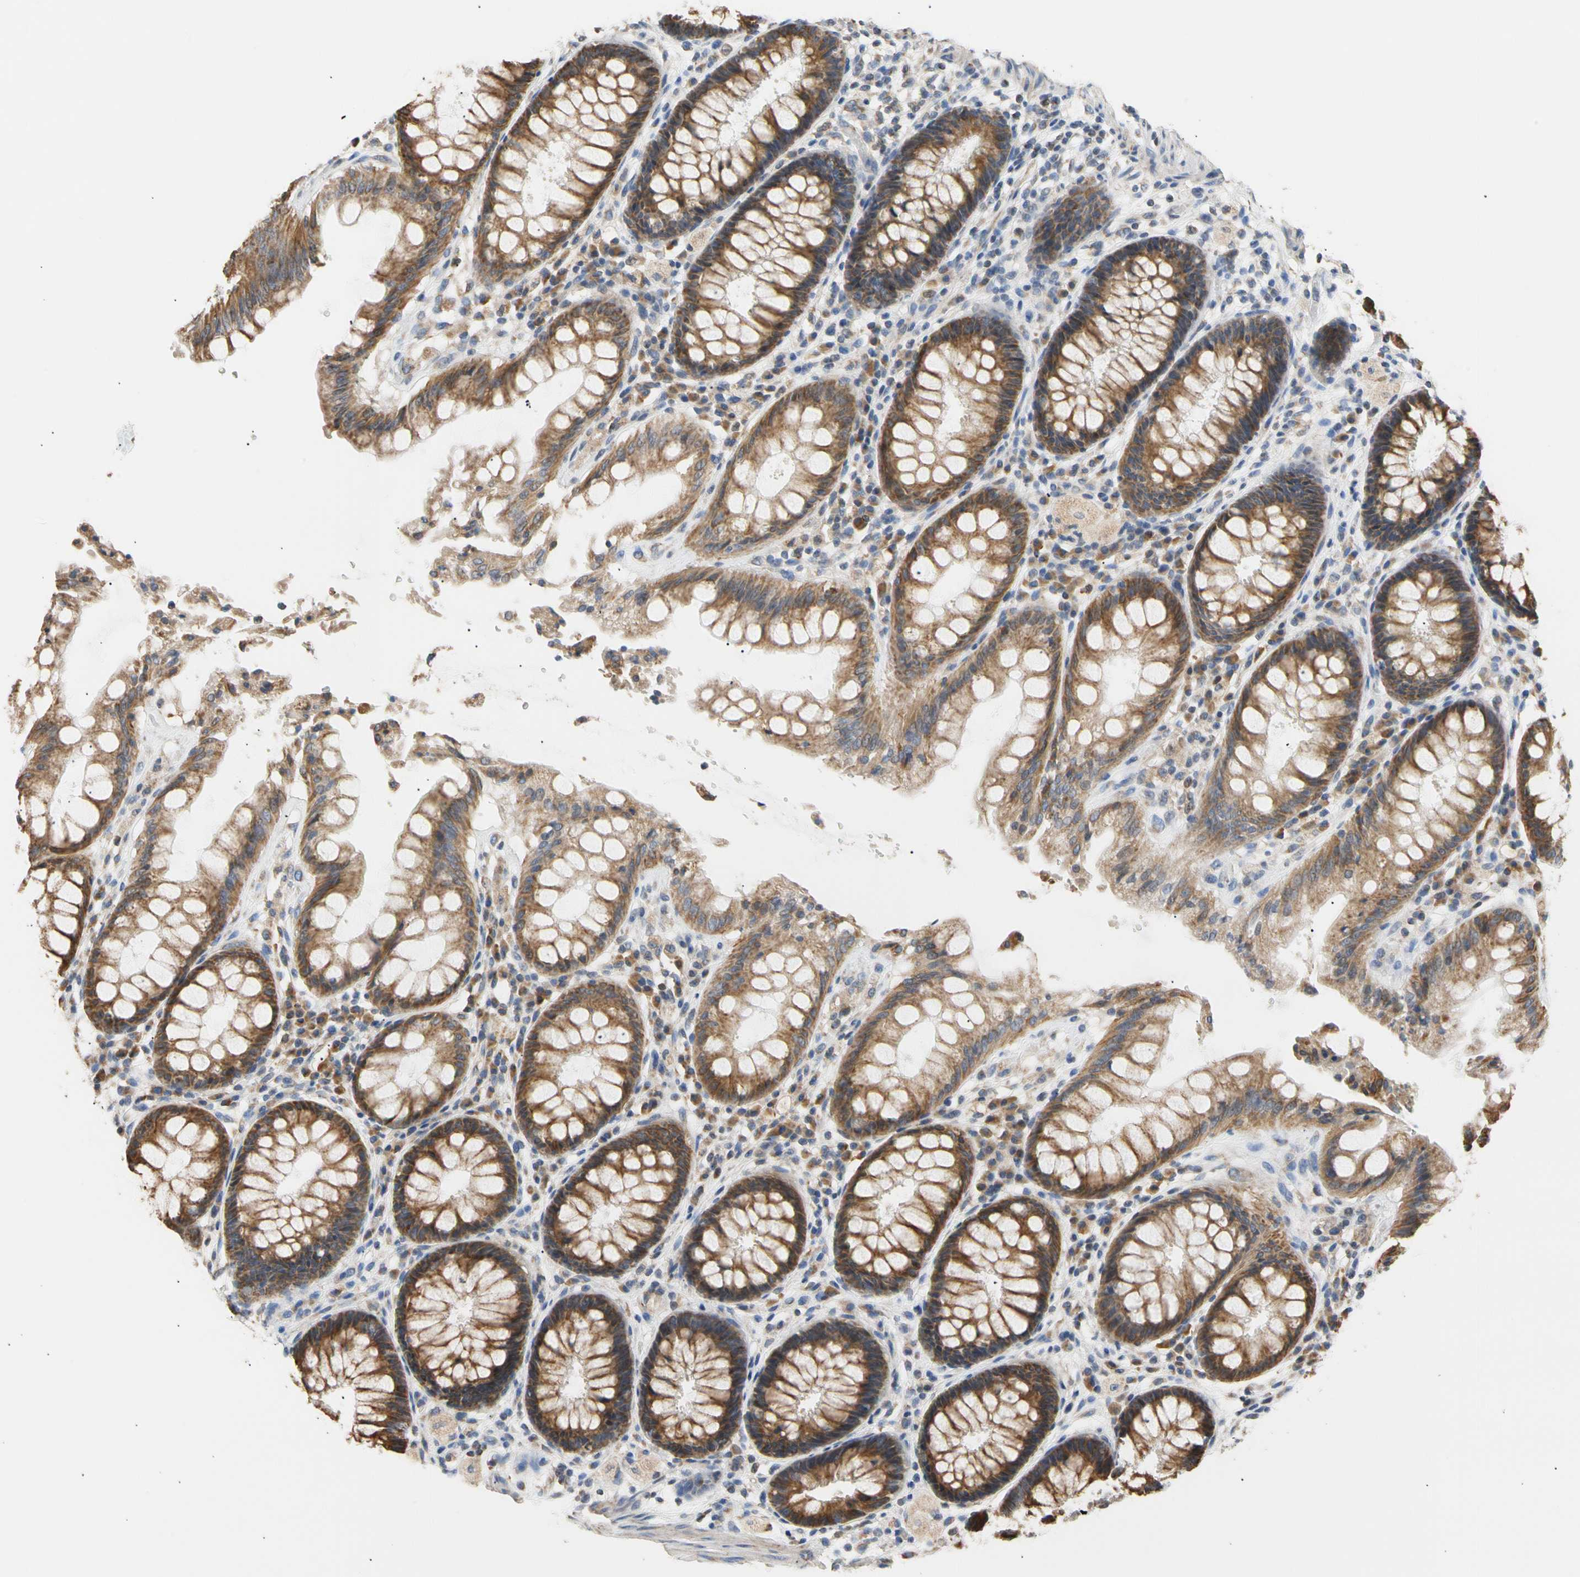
{"staining": {"intensity": "moderate", "quantity": ">75%", "location": "cytoplasmic/membranous"}, "tissue": "rectum", "cell_type": "Glandular cells", "image_type": "normal", "snomed": [{"axis": "morphology", "description": "Normal tissue, NOS"}, {"axis": "topography", "description": "Rectum"}], "caption": "An IHC image of benign tissue is shown. Protein staining in brown highlights moderate cytoplasmic/membranous positivity in rectum within glandular cells.", "gene": "PLGRKT", "patient": {"sex": "female", "age": 46}}